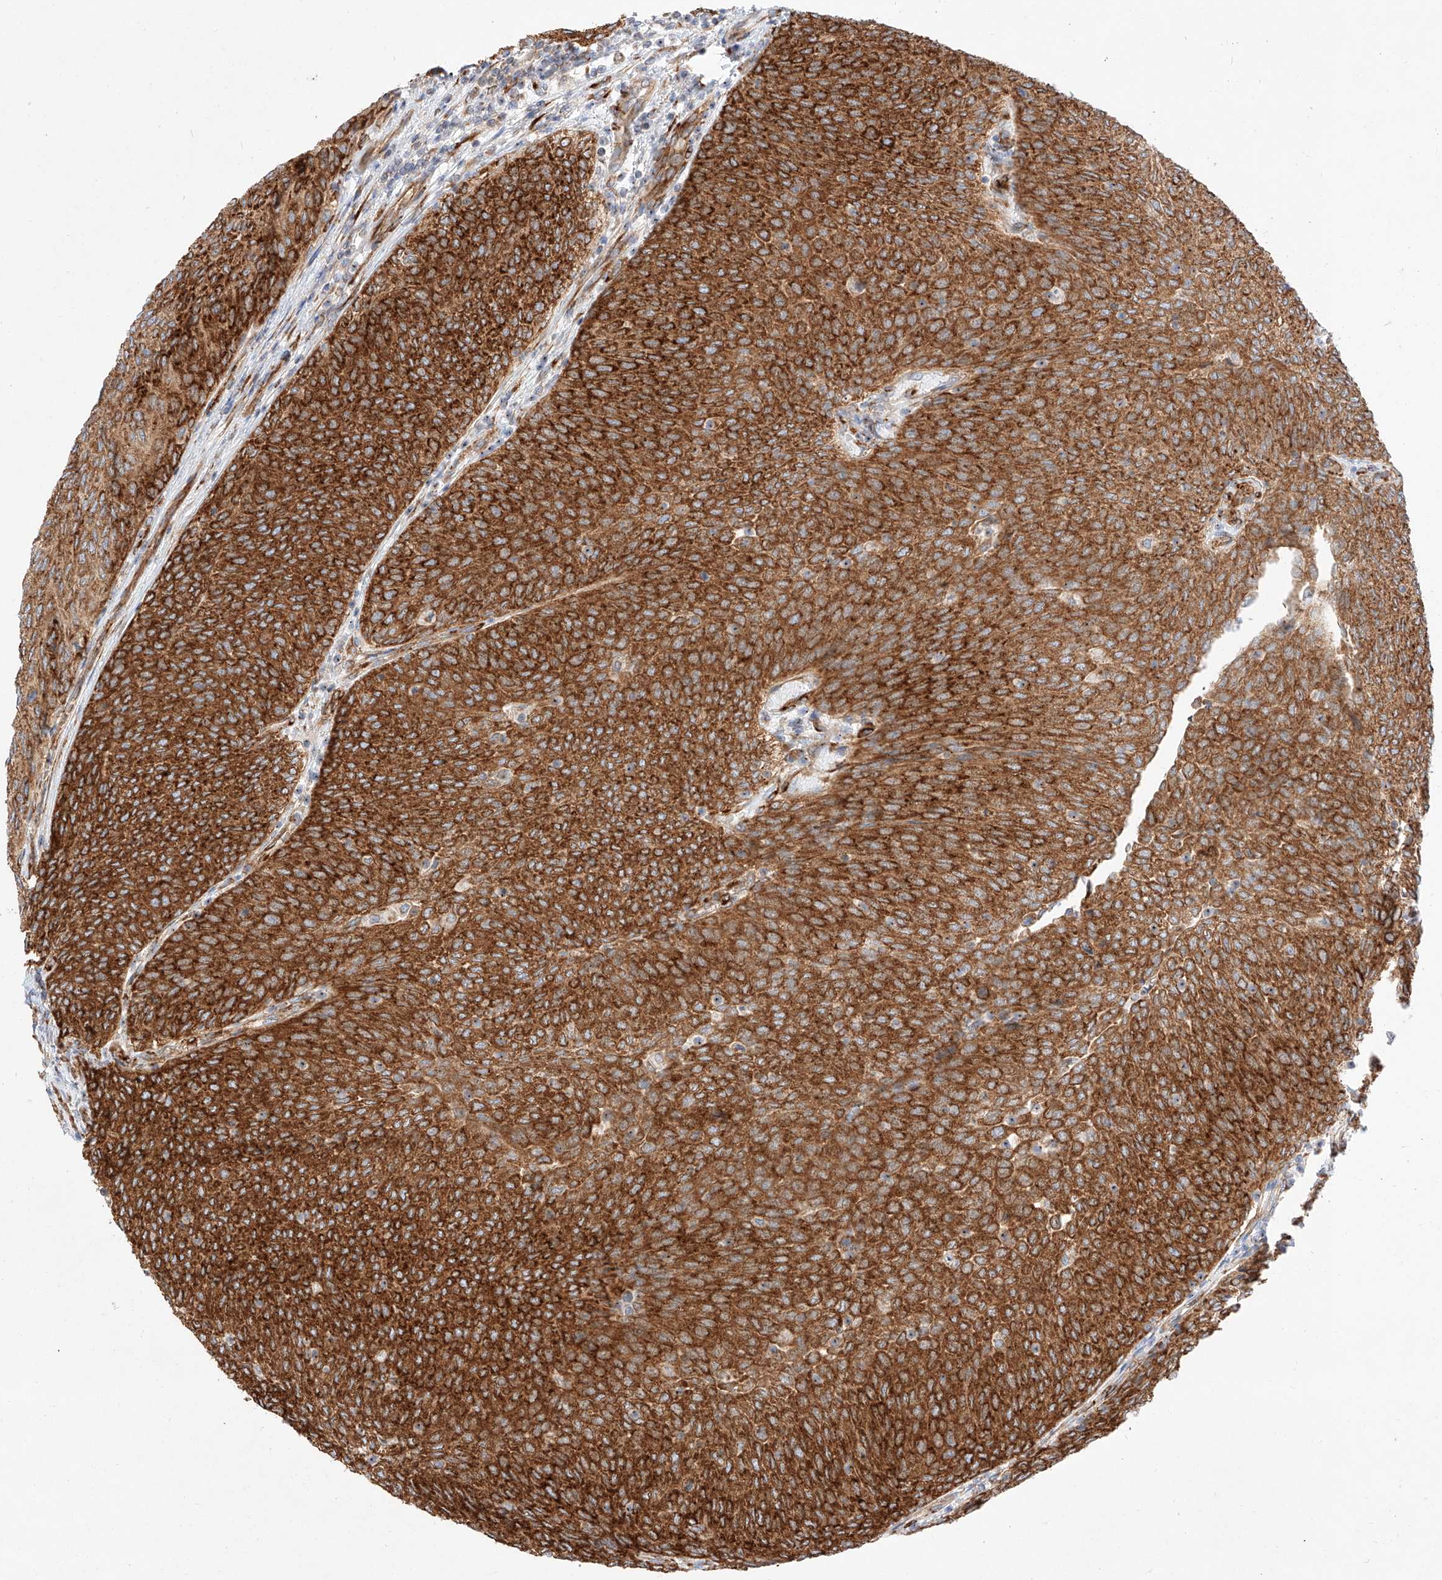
{"staining": {"intensity": "strong", "quantity": ">75%", "location": "cytoplasmic/membranous"}, "tissue": "urothelial cancer", "cell_type": "Tumor cells", "image_type": "cancer", "snomed": [{"axis": "morphology", "description": "Urothelial carcinoma, Low grade"}, {"axis": "topography", "description": "Urinary bladder"}], "caption": "This photomicrograph displays immunohistochemistry staining of human low-grade urothelial carcinoma, with high strong cytoplasmic/membranous staining in about >75% of tumor cells.", "gene": "CSGALNACT2", "patient": {"sex": "female", "age": 79}}